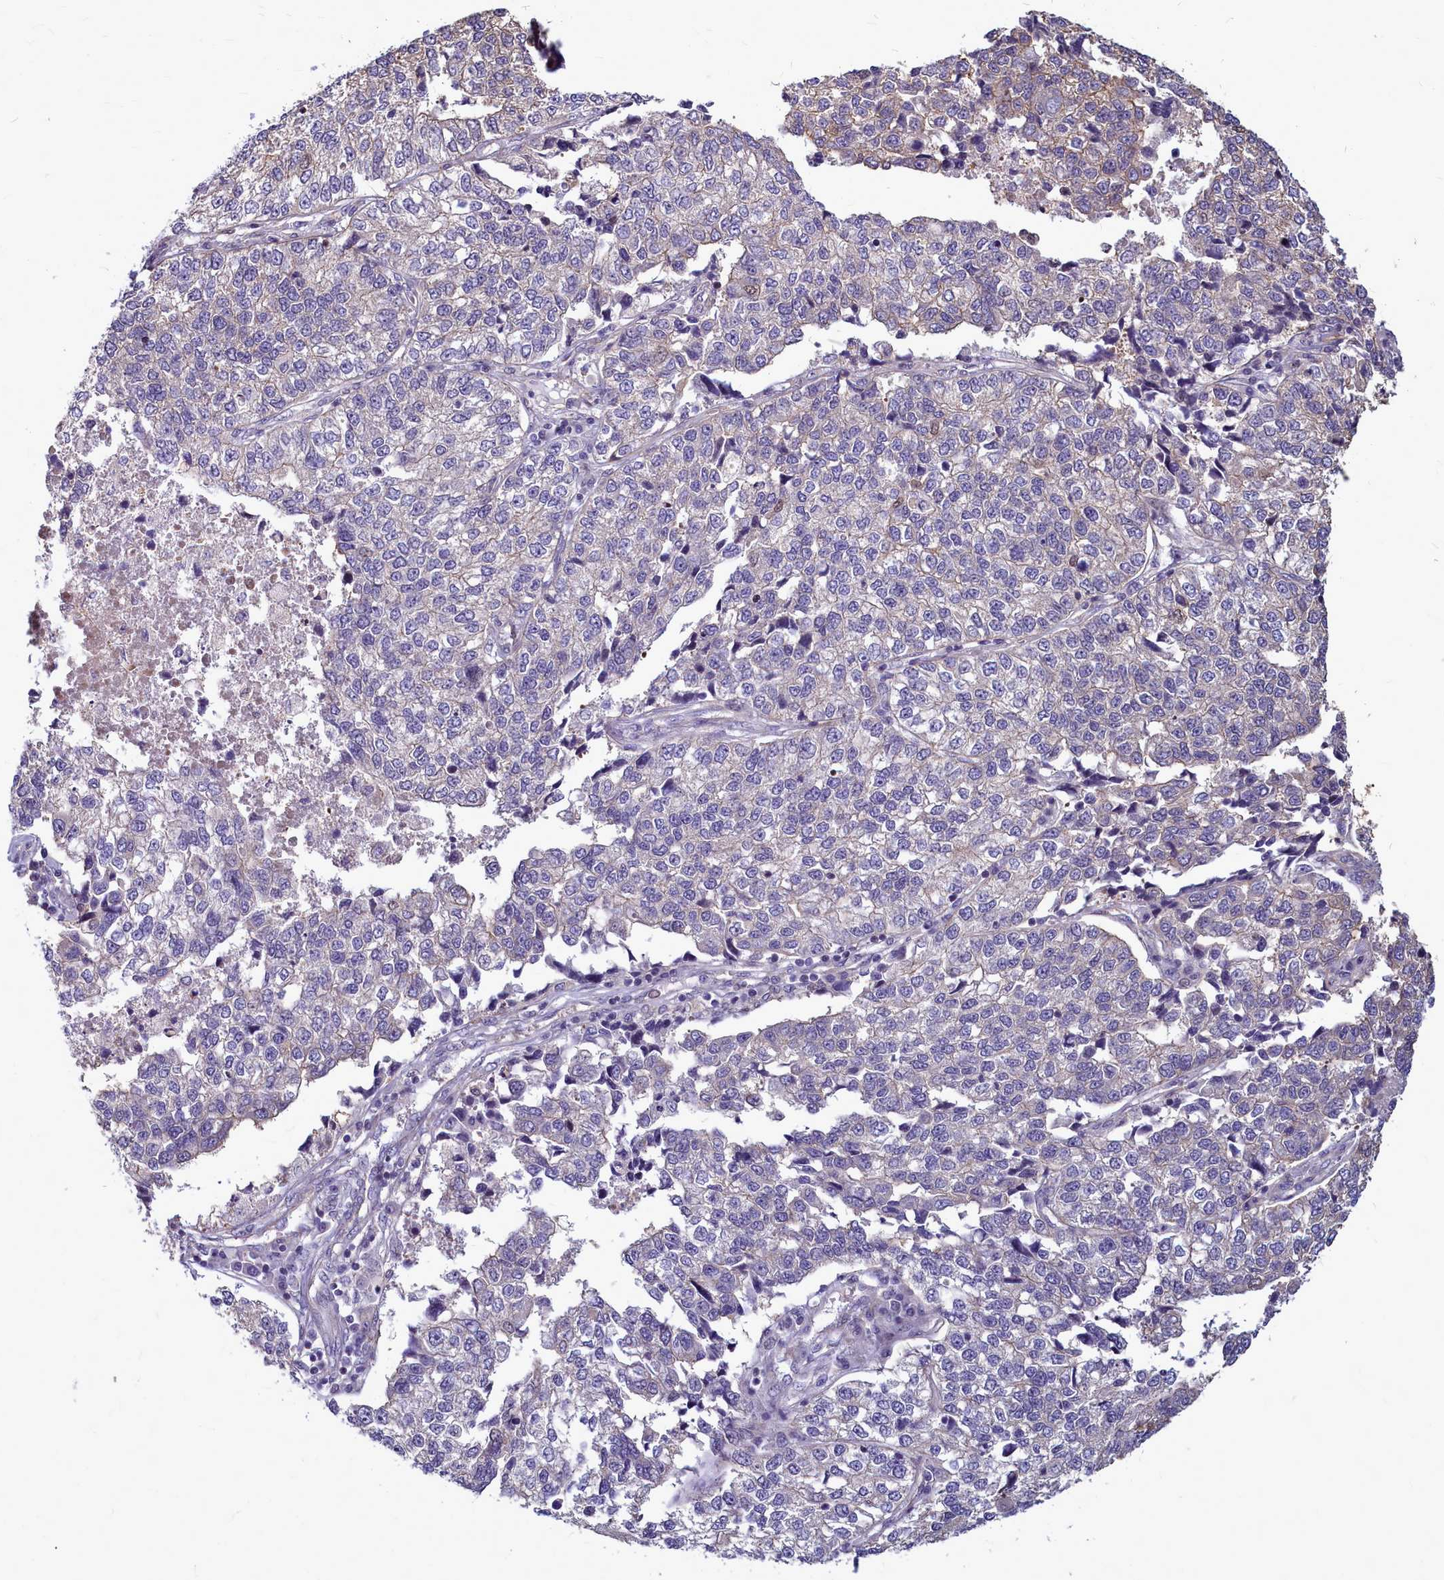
{"staining": {"intensity": "negative", "quantity": "none", "location": "none"}, "tissue": "lung cancer", "cell_type": "Tumor cells", "image_type": "cancer", "snomed": [{"axis": "morphology", "description": "Adenocarcinoma, NOS"}, {"axis": "topography", "description": "Lung"}], "caption": "Immunohistochemical staining of human lung adenocarcinoma exhibits no significant positivity in tumor cells. Brightfield microscopy of immunohistochemistry (IHC) stained with DAB (brown) and hematoxylin (blue), captured at high magnification.", "gene": "TTC5", "patient": {"sex": "male", "age": 49}}